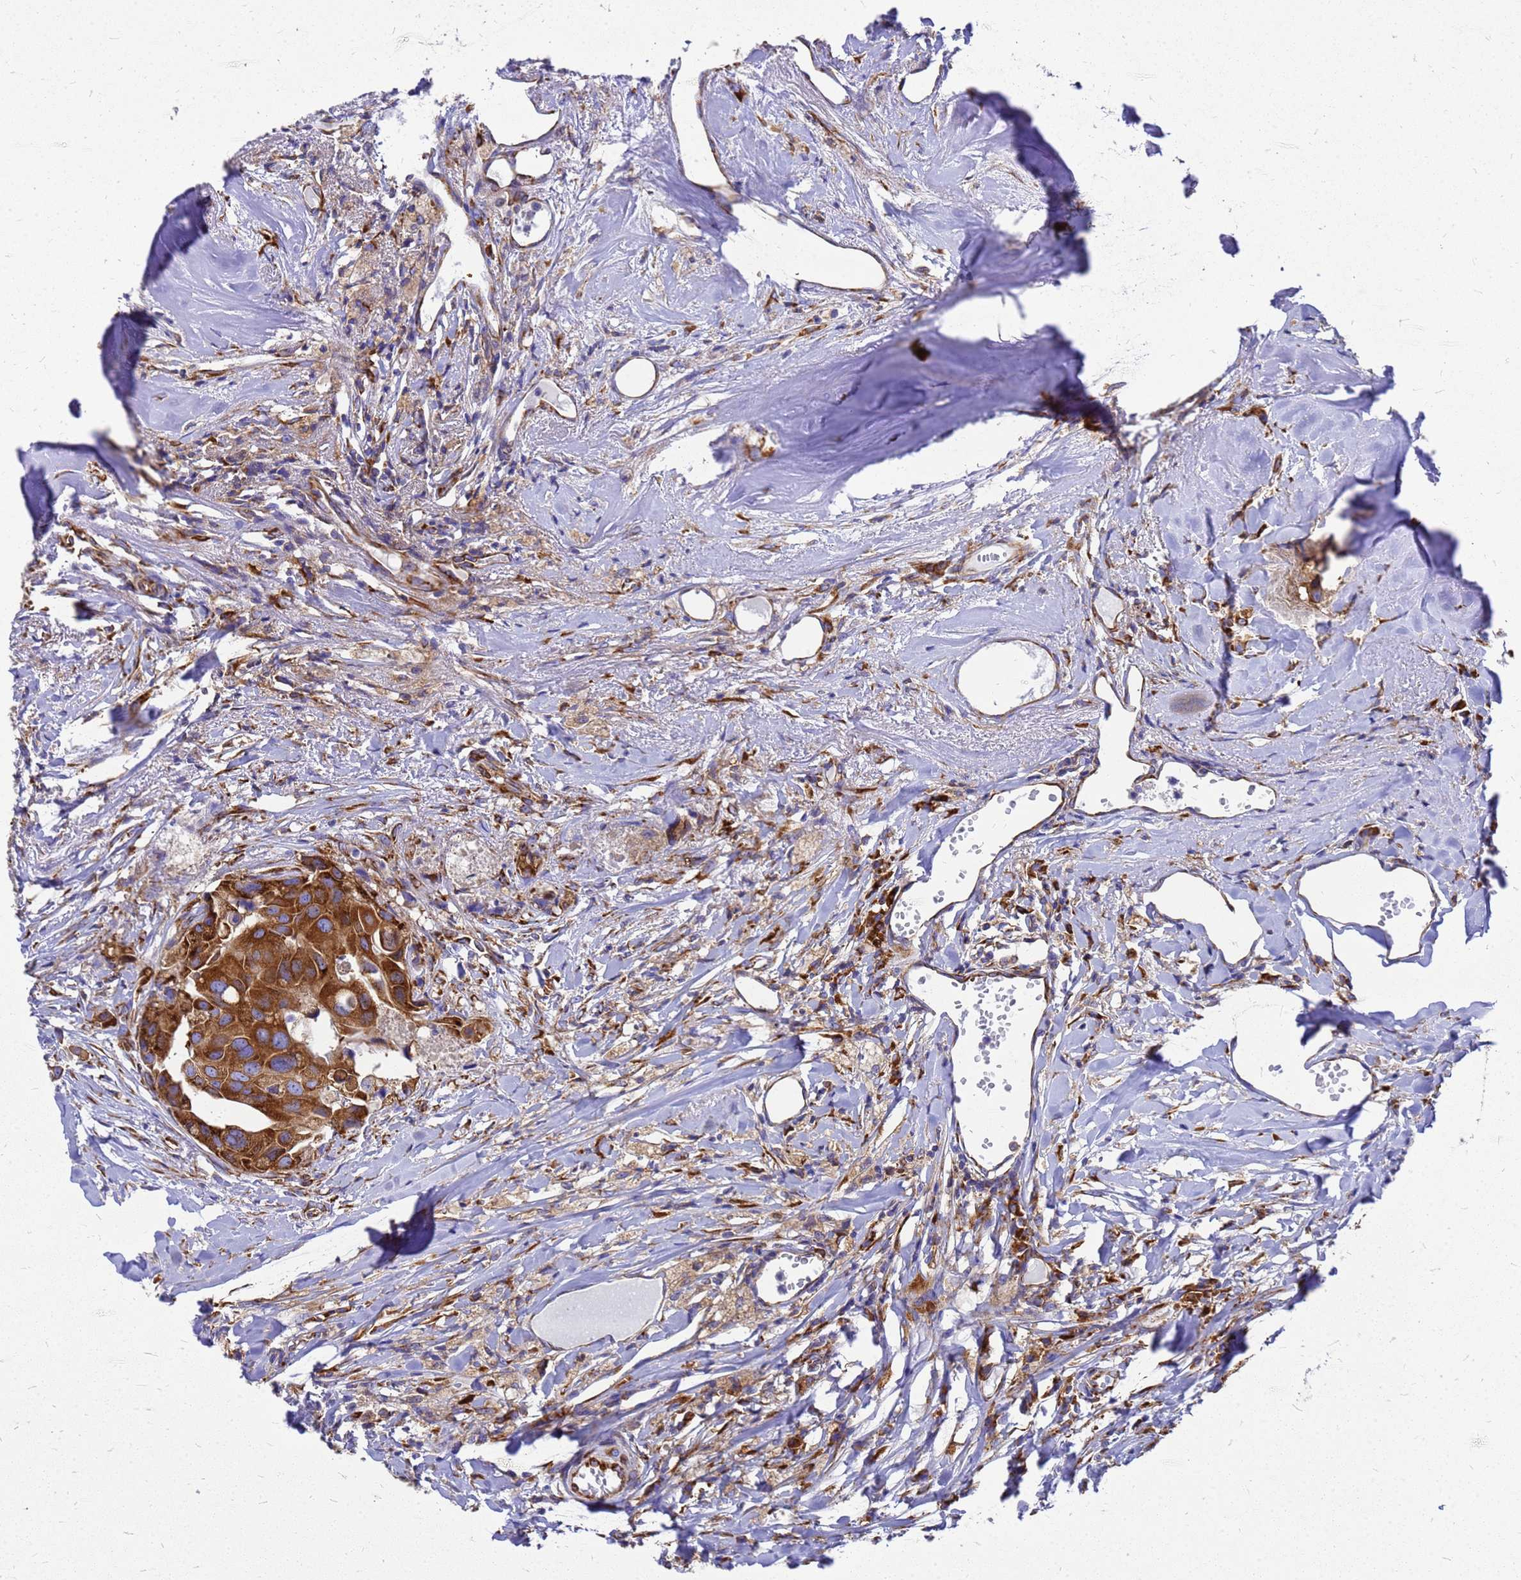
{"staining": {"intensity": "strong", "quantity": ">75%", "location": "cytoplasmic/membranous"}, "tissue": "head and neck cancer", "cell_type": "Tumor cells", "image_type": "cancer", "snomed": [{"axis": "morphology", "description": "Adenocarcinoma, NOS"}, {"axis": "morphology", "description": "Adenocarcinoma, metastatic, NOS"}, {"axis": "topography", "description": "Head-Neck"}], "caption": "Immunohistochemistry (IHC) staining of head and neck cancer, which shows high levels of strong cytoplasmic/membranous positivity in about >75% of tumor cells indicating strong cytoplasmic/membranous protein staining. The staining was performed using DAB (brown) for protein detection and nuclei were counterstained in hematoxylin (blue).", "gene": "EEF1D", "patient": {"sex": "male", "age": 75}}